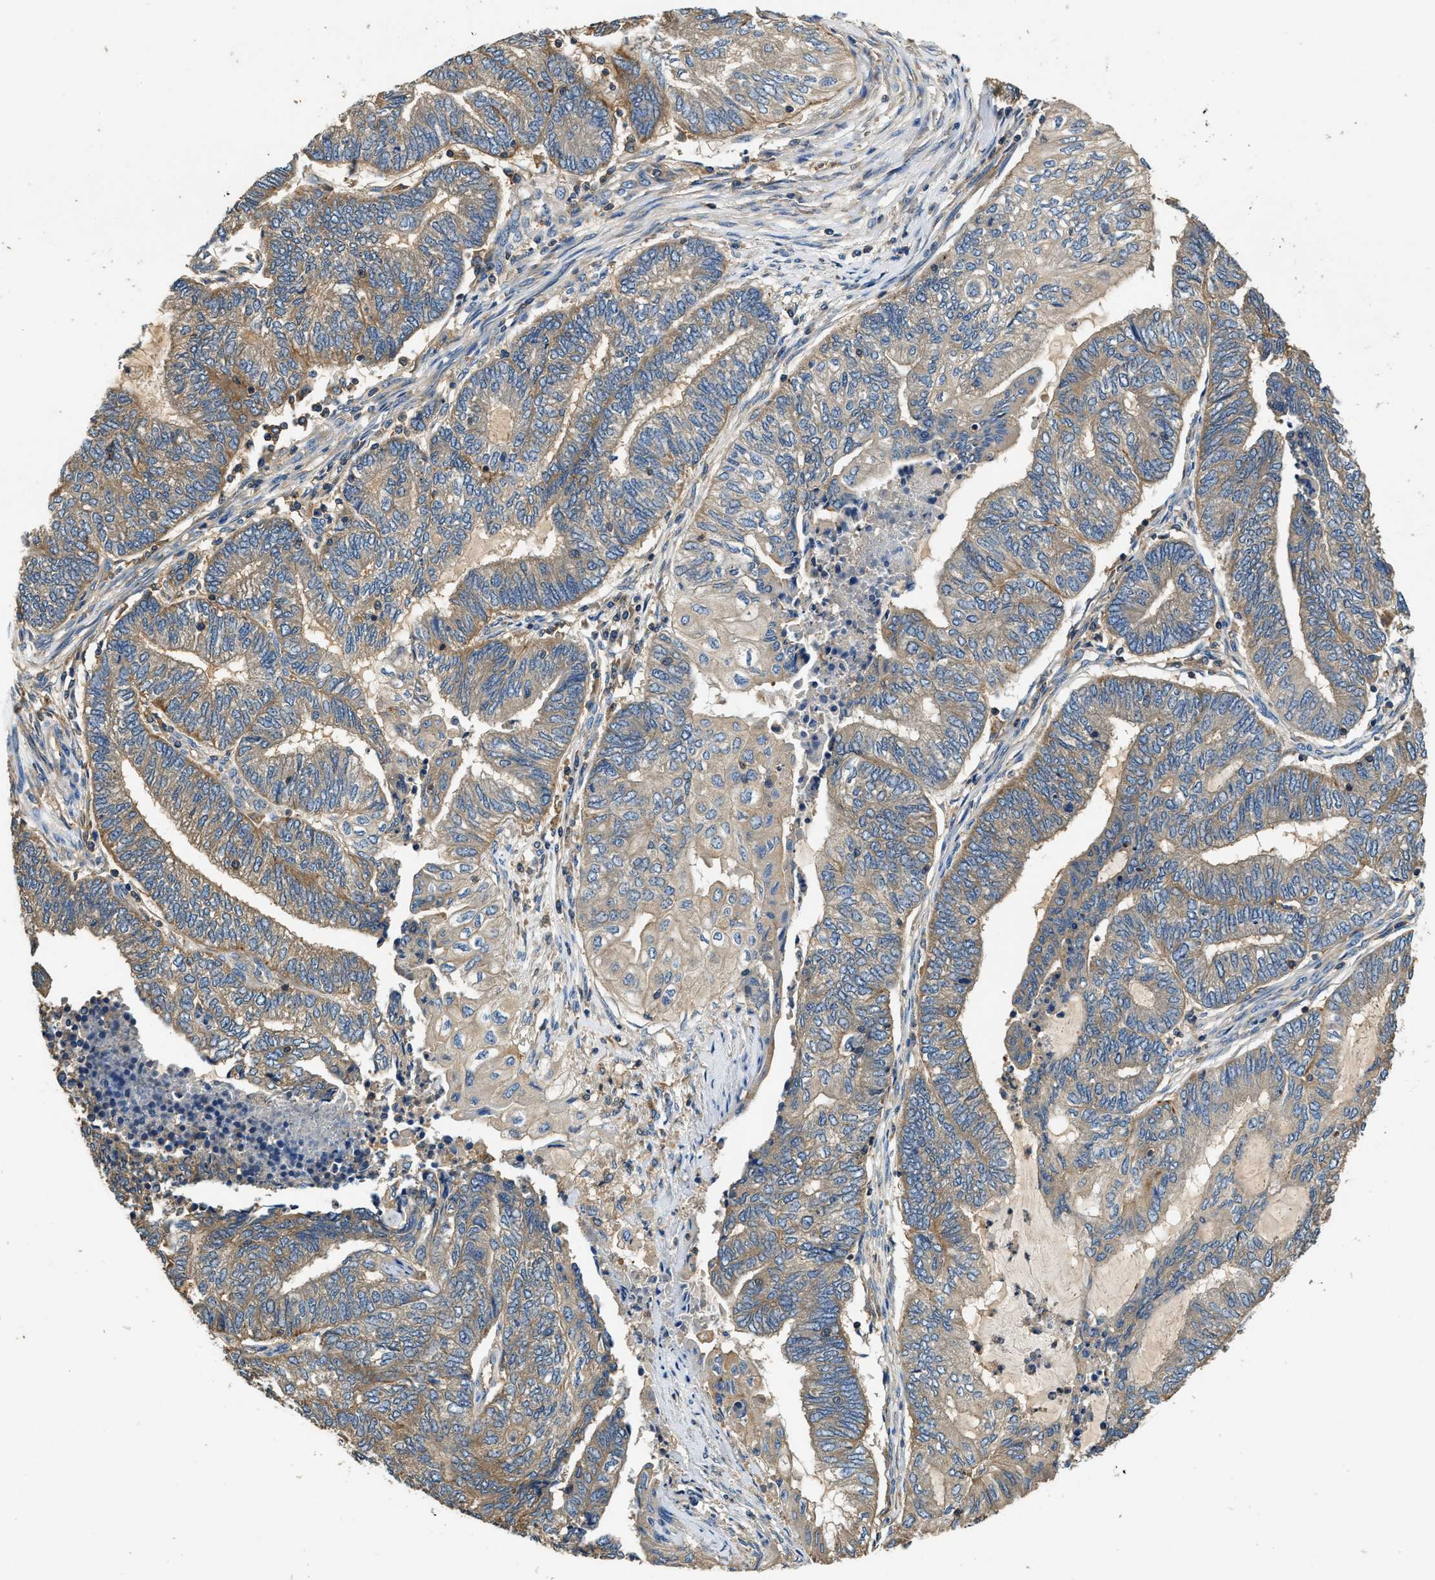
{"staining": {"intensity": "weak", "quantity": ">75%", "location": "cytoplasmic/membranous"}, "tissue": "endometrial cancer", "cell_type": "Tumor cells", "image_type": "cancer", "snomed": [{"axis": "morphology", "description": "Adenocarcinoma, NOS"}, {"axis": "topography", "description": "Uterus"}, {"axis": "topography", "description": "Endometrium"}], "caption": "A high-resolution histopathology image shows IHC staining of endometrial cancer, which demonstrates weak cytoplasmic/membranous staining in about >75% of tumor cells.", "gene": "BLOC1S1", "patient": {"sex": "female", "age": 70}}